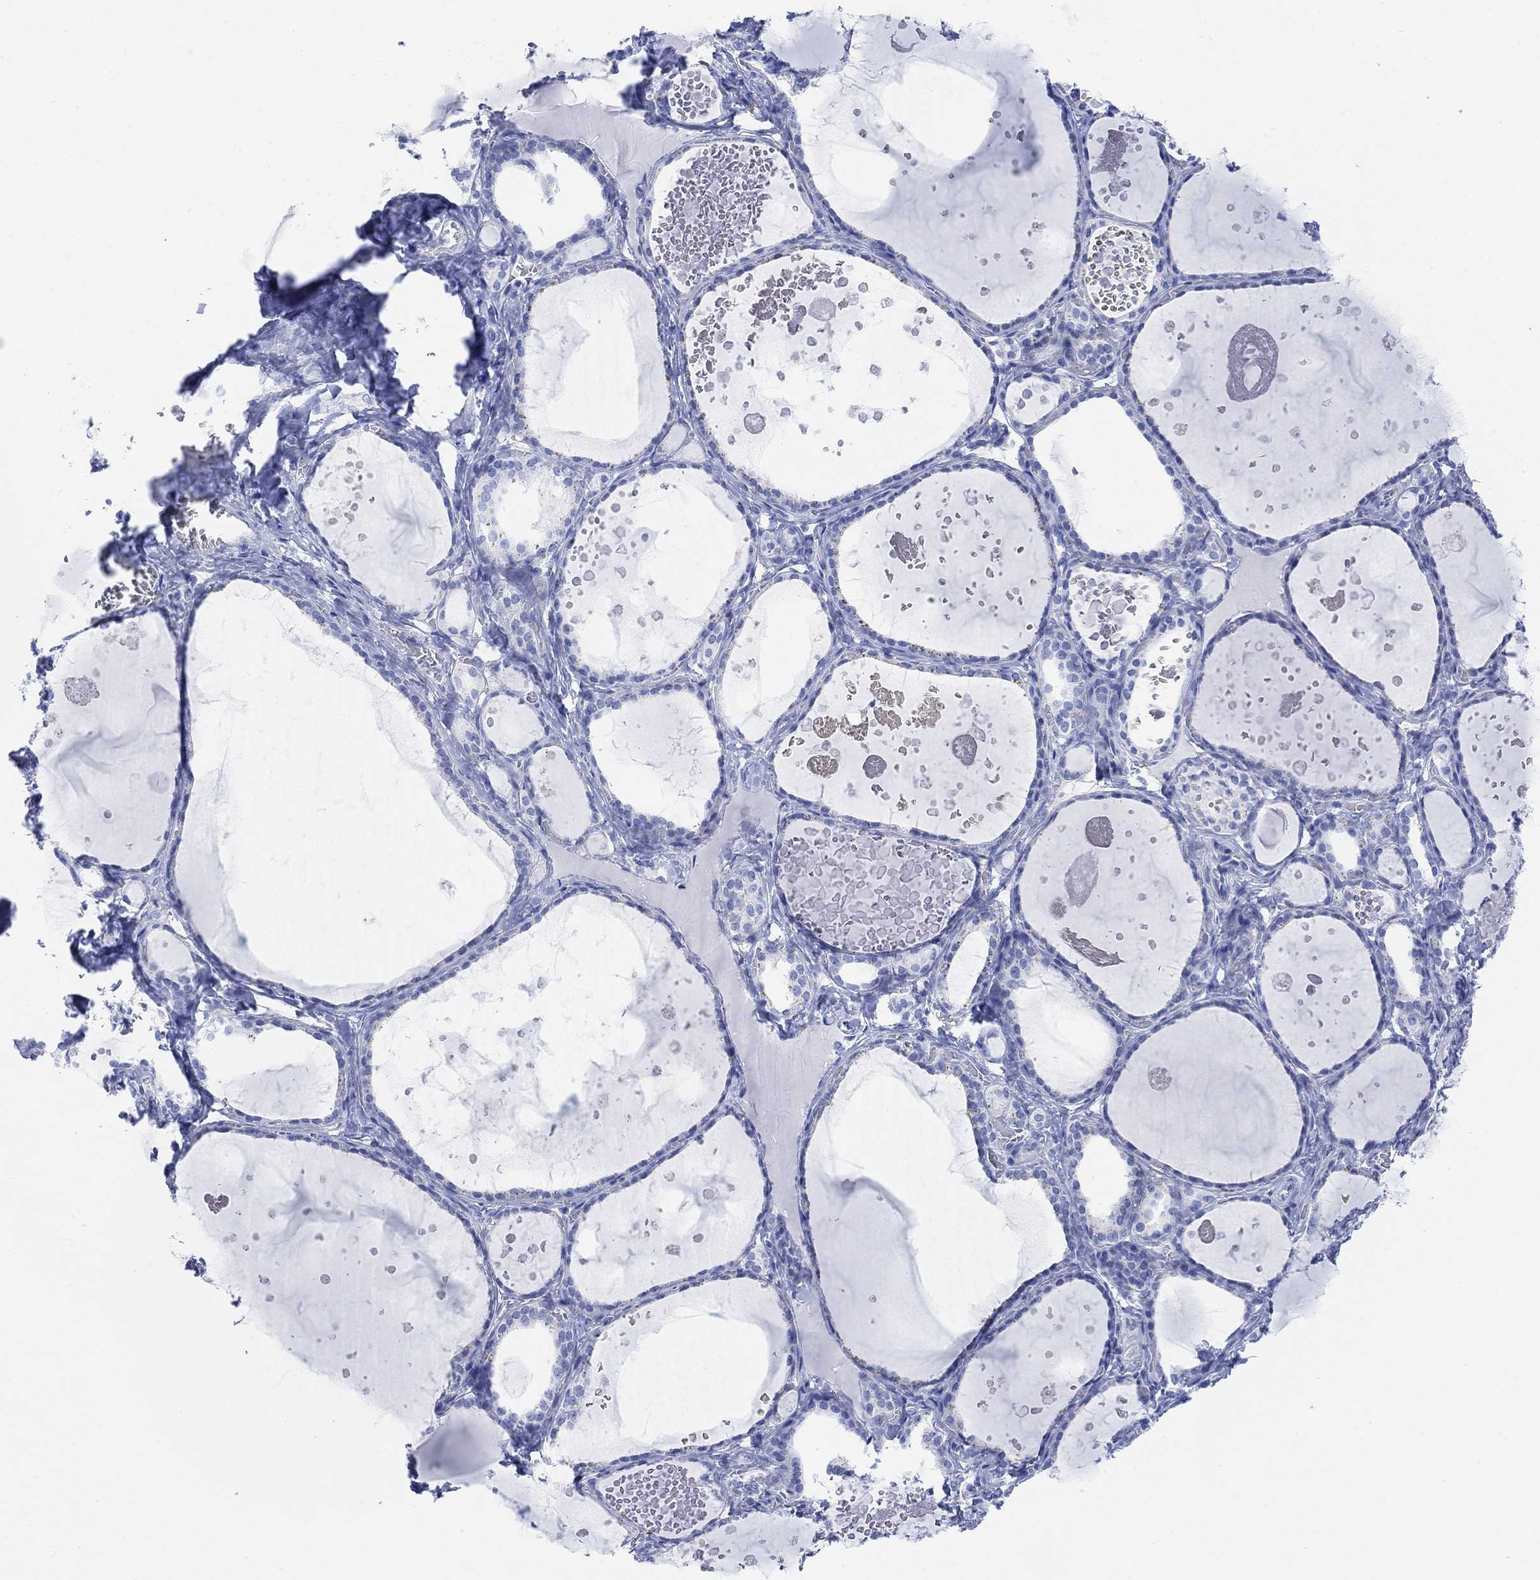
{"staining": {"intensity": "negative", "quantity": "none", "location": "none"}, "tissue": "thyroid gland", "cell_type": "Glandular cells", "image_type": "normal", "snomed": [{"axis": "morphology", "description": "Normal tissue, NOS"}, {"axis": "topography", "description": "Thyroid gland"}], "caption": "DAB (3,3'-diaminobenzidine) immunohistochemical staining of benign human thyroid gland demonstrates no significant expression in glandular cells.", "gene": "GNG13", "patient": {"sex": "female", "age": 56}}